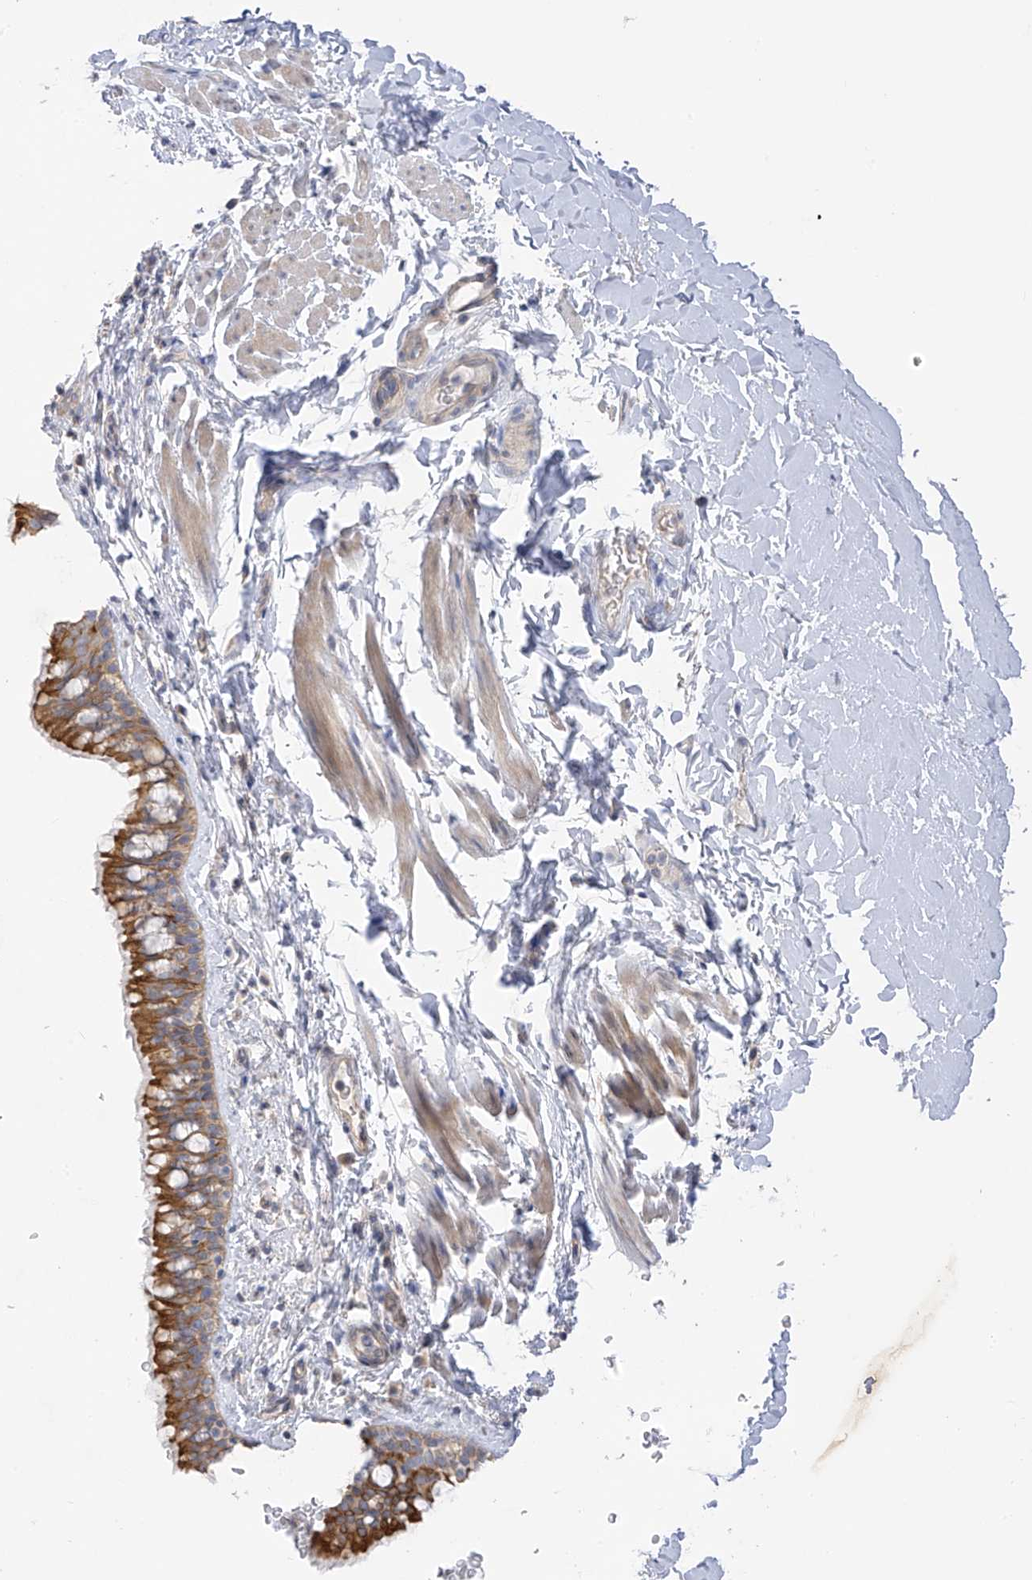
{"staining": {"intensity": "moderate", "quantity": ">75%", "location": "cytoplasmic/membranous"}, "tissue": "bronchus", "cell_type": "Respiratory epithelial cells", "image_type": "normal", "snomed": [{"axis": "morphology", "description": "Normal tissue, NOS"}, {"axis": "topography", "description": "Cartilage tissue"}, {"axis": "topography", "description": "Bronchus"}], "caption": "Approximately >75% of respiratory epithelial cells in benign human bronchus exhibit moderate cytoplasmic/membranous protein staining as visualized by brown immunohistochemical staining.", "gene": "EIPR1", "patient": {"sex": "female", "age": 36}}